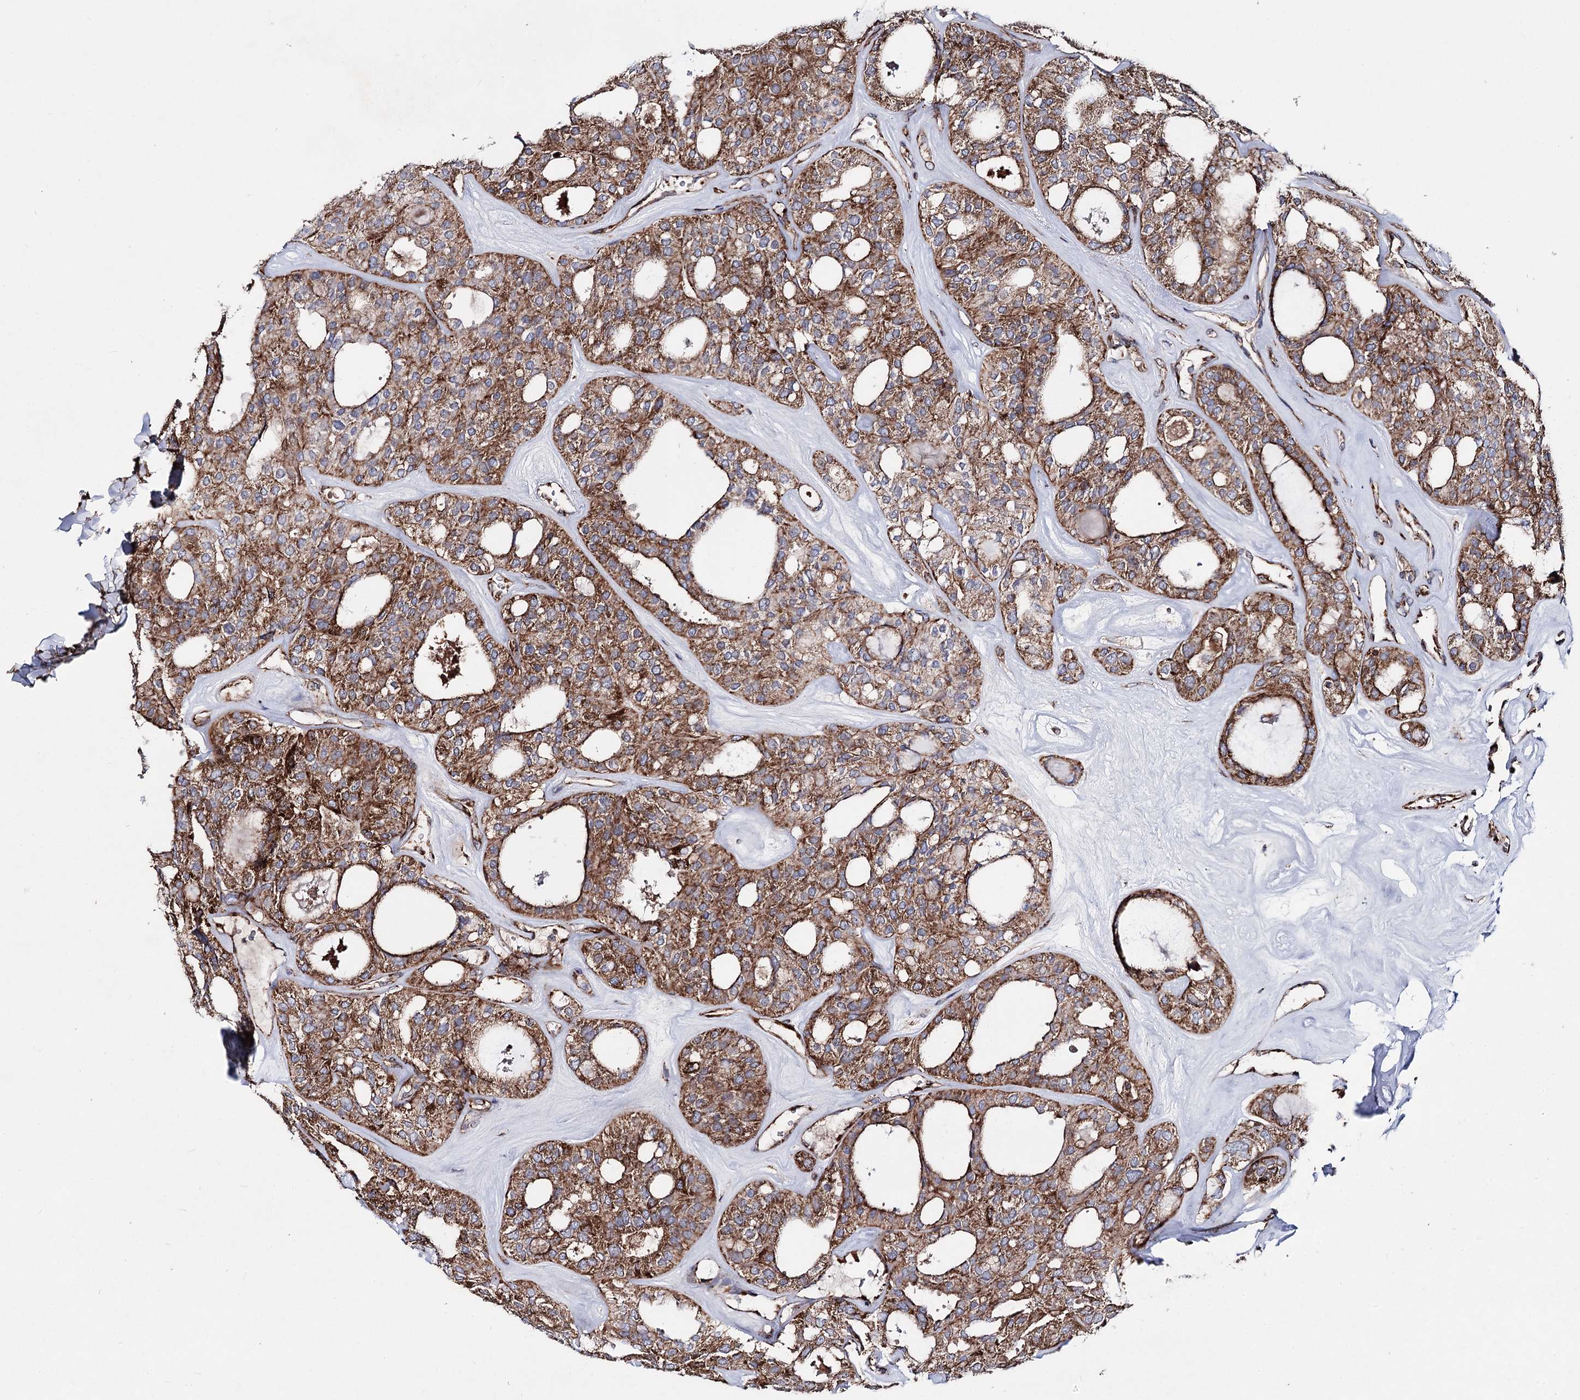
{"staining": {"intensity": "moderate", "quantity": ">75%", "location": "cytoplasmic/membranous"}, "tissue": "thyroid cancer", "cell_type": "Tumor cells", "image_type": "cancer", "snomed": [{"axis": "morphology", "description": "Follicular adenoma carcinoma, NOS"}, {"axis": "topography", "description": "Thyroid gland"}], "caption": "Follicular adenoma carcinoma (thyroid) stained with IHC reveals moderate cytoplasmic/membranous positivity in about >75% of tumor cells.", "gene": "MSANTD2", "patient": {"sex": "male", "age": 75}}